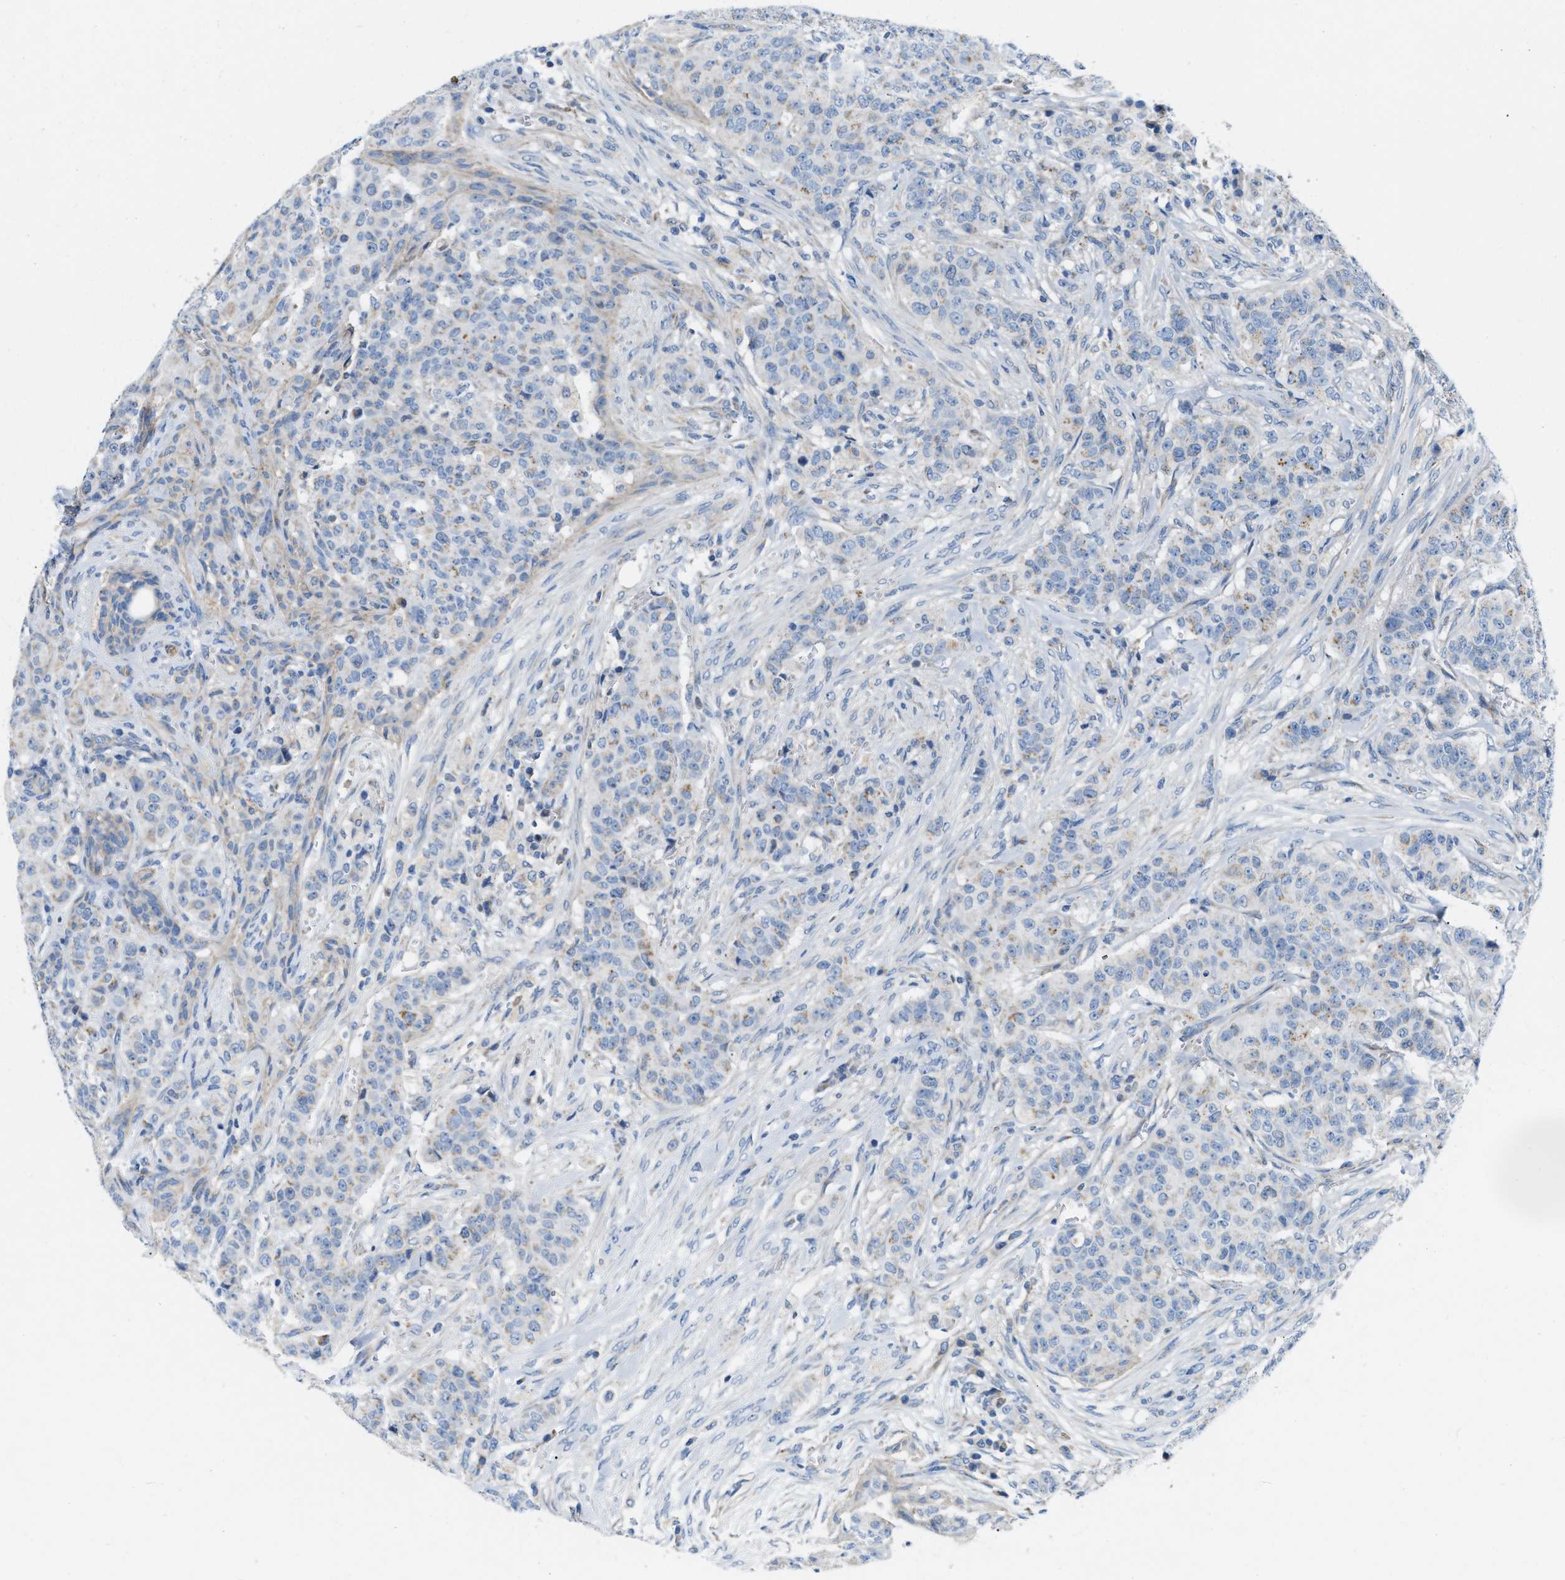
{"staining": {"intensity": "weak", "quantity": "<25%", "location": "cytoplasmic/membranous"}, "tissue": "breast cancer", "cell_type": "Tumor cells", "image_type": "cancer", "snomed": [{"axis": "morphology", "description": "Normal tissue, NOS"}, {"axis": "morphology", "description": "Duct carcinoma"}, {"axis": "topography", "description": "Breast"}], "caption": "Immunohistochemical staining of human intraductal carcinoma (breast) shows no significant positivity in tumor cells. (DAB IHC visualized using brightfield microscopy, high magnification).", "gene": "JADE1", "patient": {"sex": "female", "age": 40}}